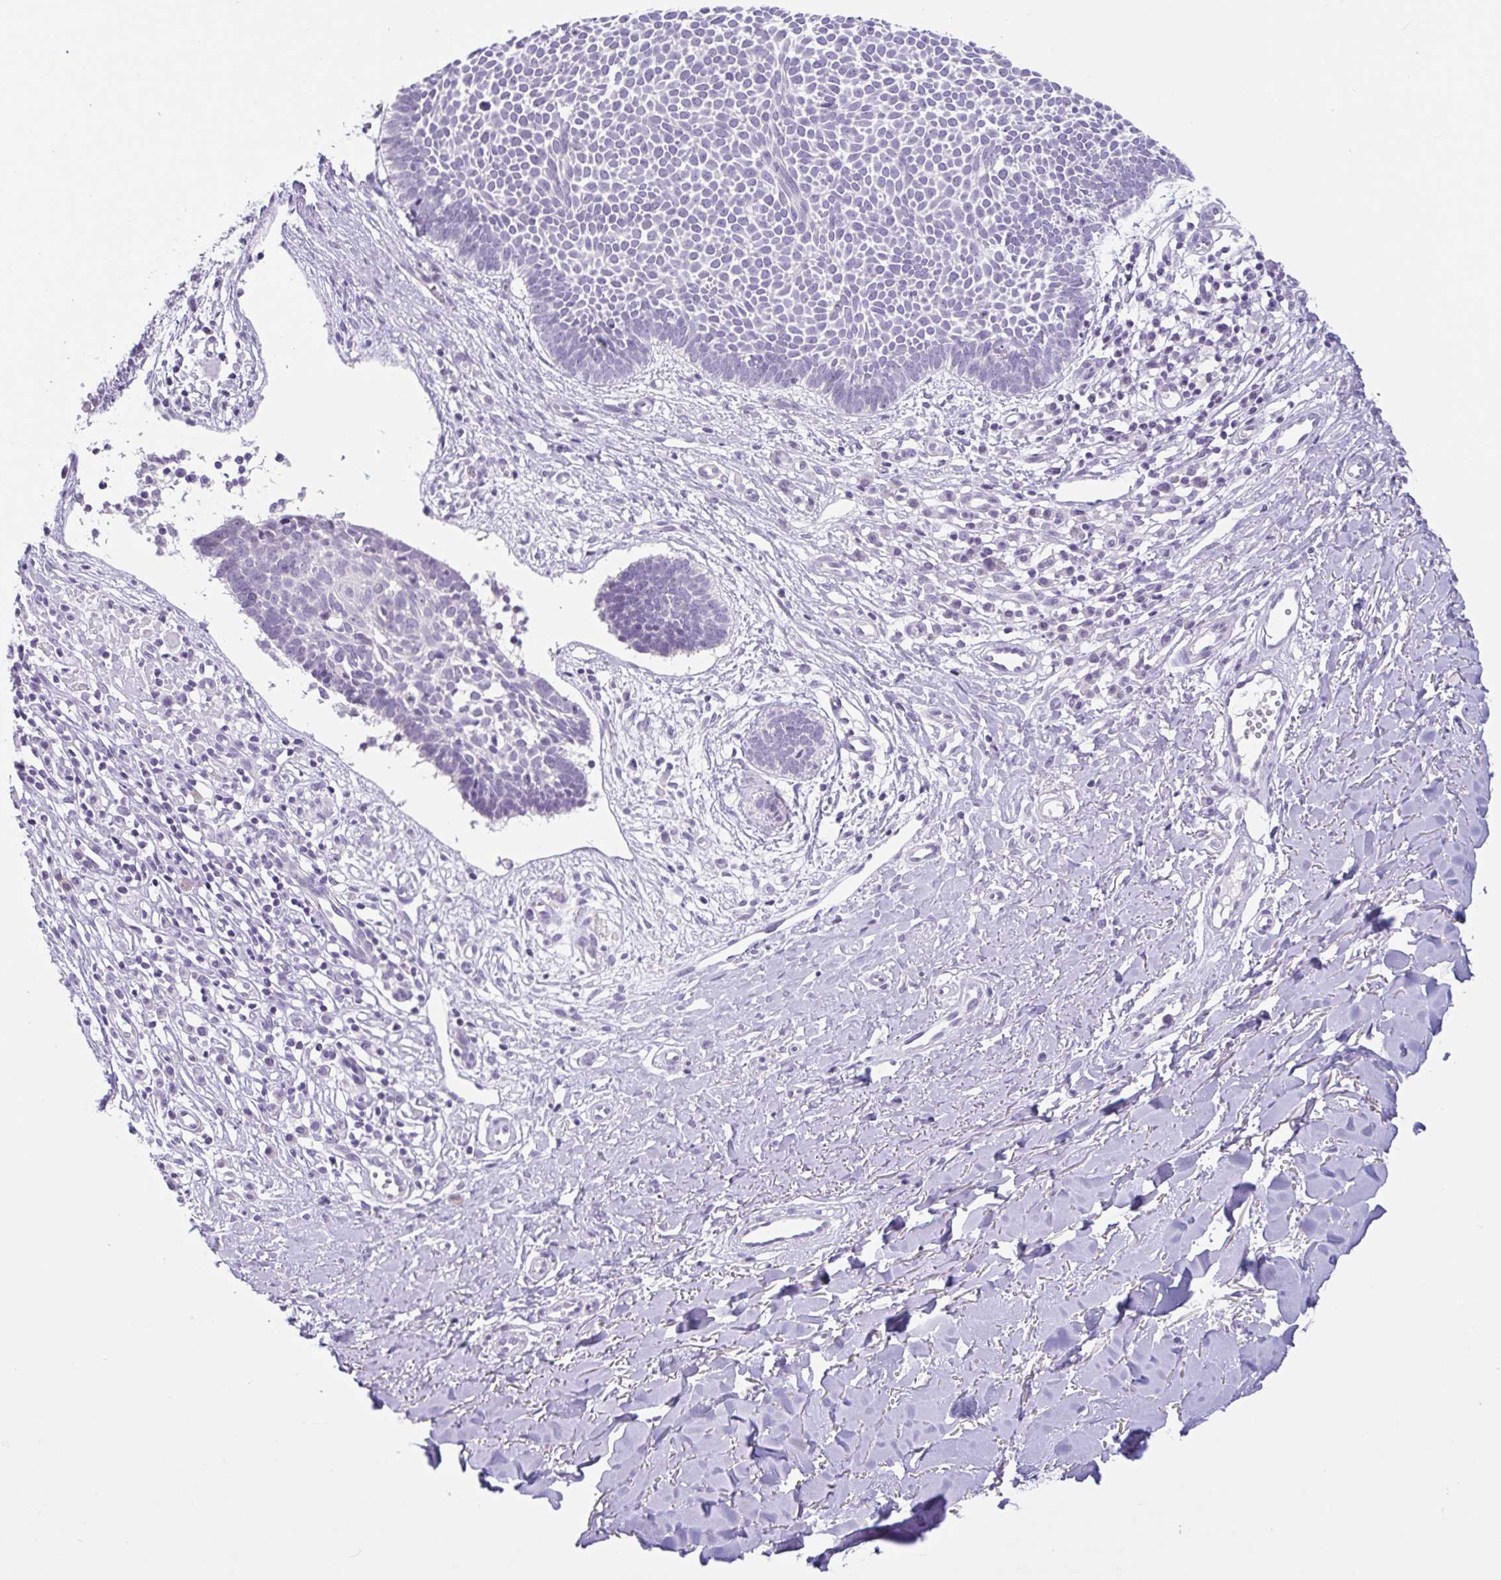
{"staining": {"intensity": "negative", "quantity": "none", "location": "none"}, "tissue": "skin cancer", "cell_type": "Tumor cells", "image_type": "cancer", "snomed": [{"axis": "morphology", "description": "Basal cell carcinoma"}, {"axis": "topography", "description": "Skin"}], "caption": "Tumor cells show no significant protein staining in skin cancer.", "gene": "CTSE", "patient": {"sex": "male", "age": 49}}